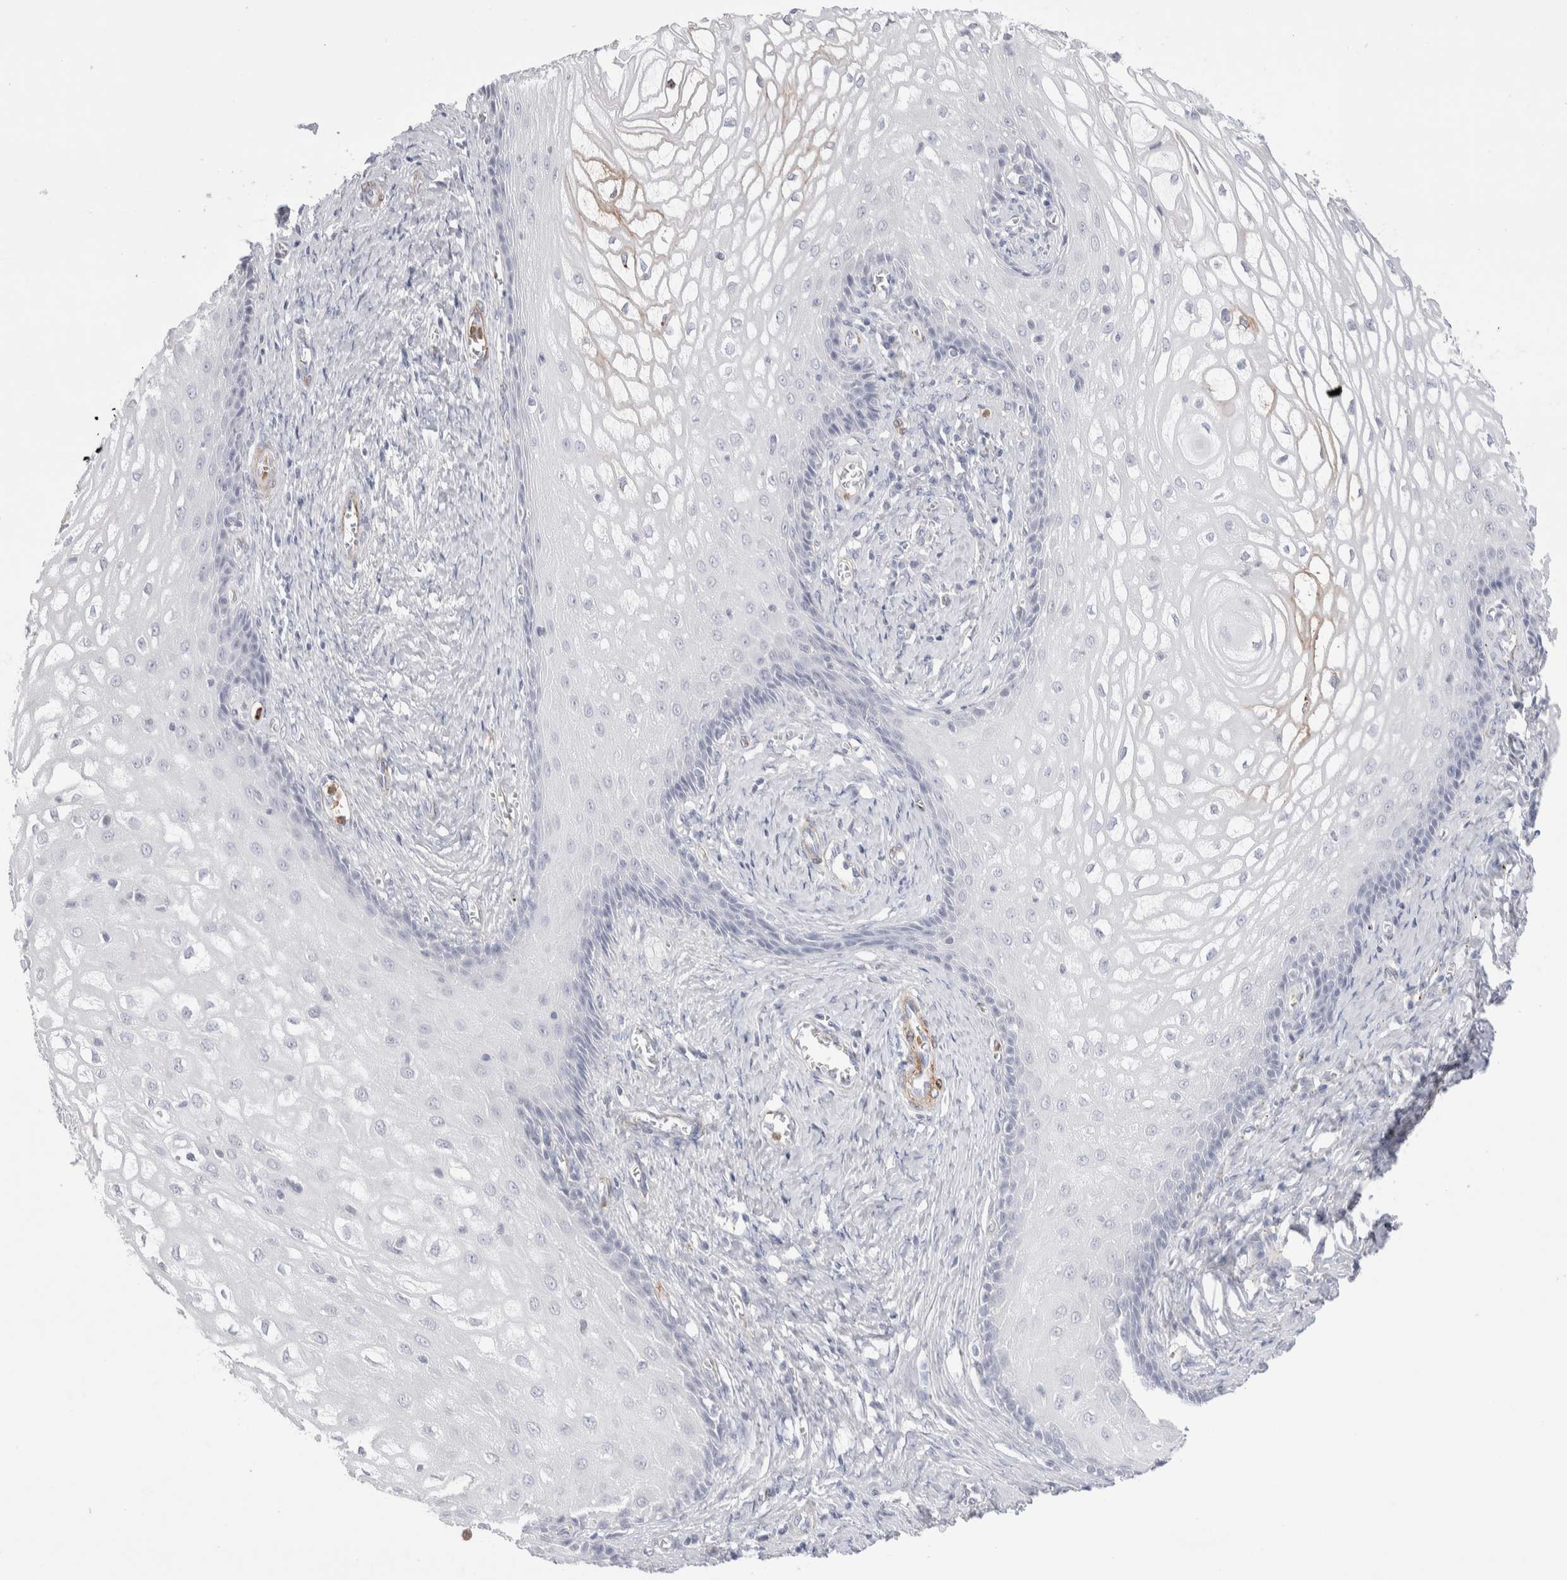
{"staining": {"intensity": "negative", "quantity": "none", "location": "none"}, "tissue": "cervical cancer", "cell_type": "Tumor cells", "image_type": "cancer", "snomed": [{"axis": "morphology", "description": "Adenocarcinoma, NOS"}, {"axis": "topography", "description": "Cervix"}], "caption": "IHC histopathology image of human adenocarcinoma (cervical) stained for a protein (brown), which shows no staining in tumor cells. The staining is performed using DAB (3,3'-diaminobenzidine) brown chromogen with nuclei counter-stained in using hematoxylin.", "gene": "SEPTIN4", "patient": {"sex": "female", "age": 44}}